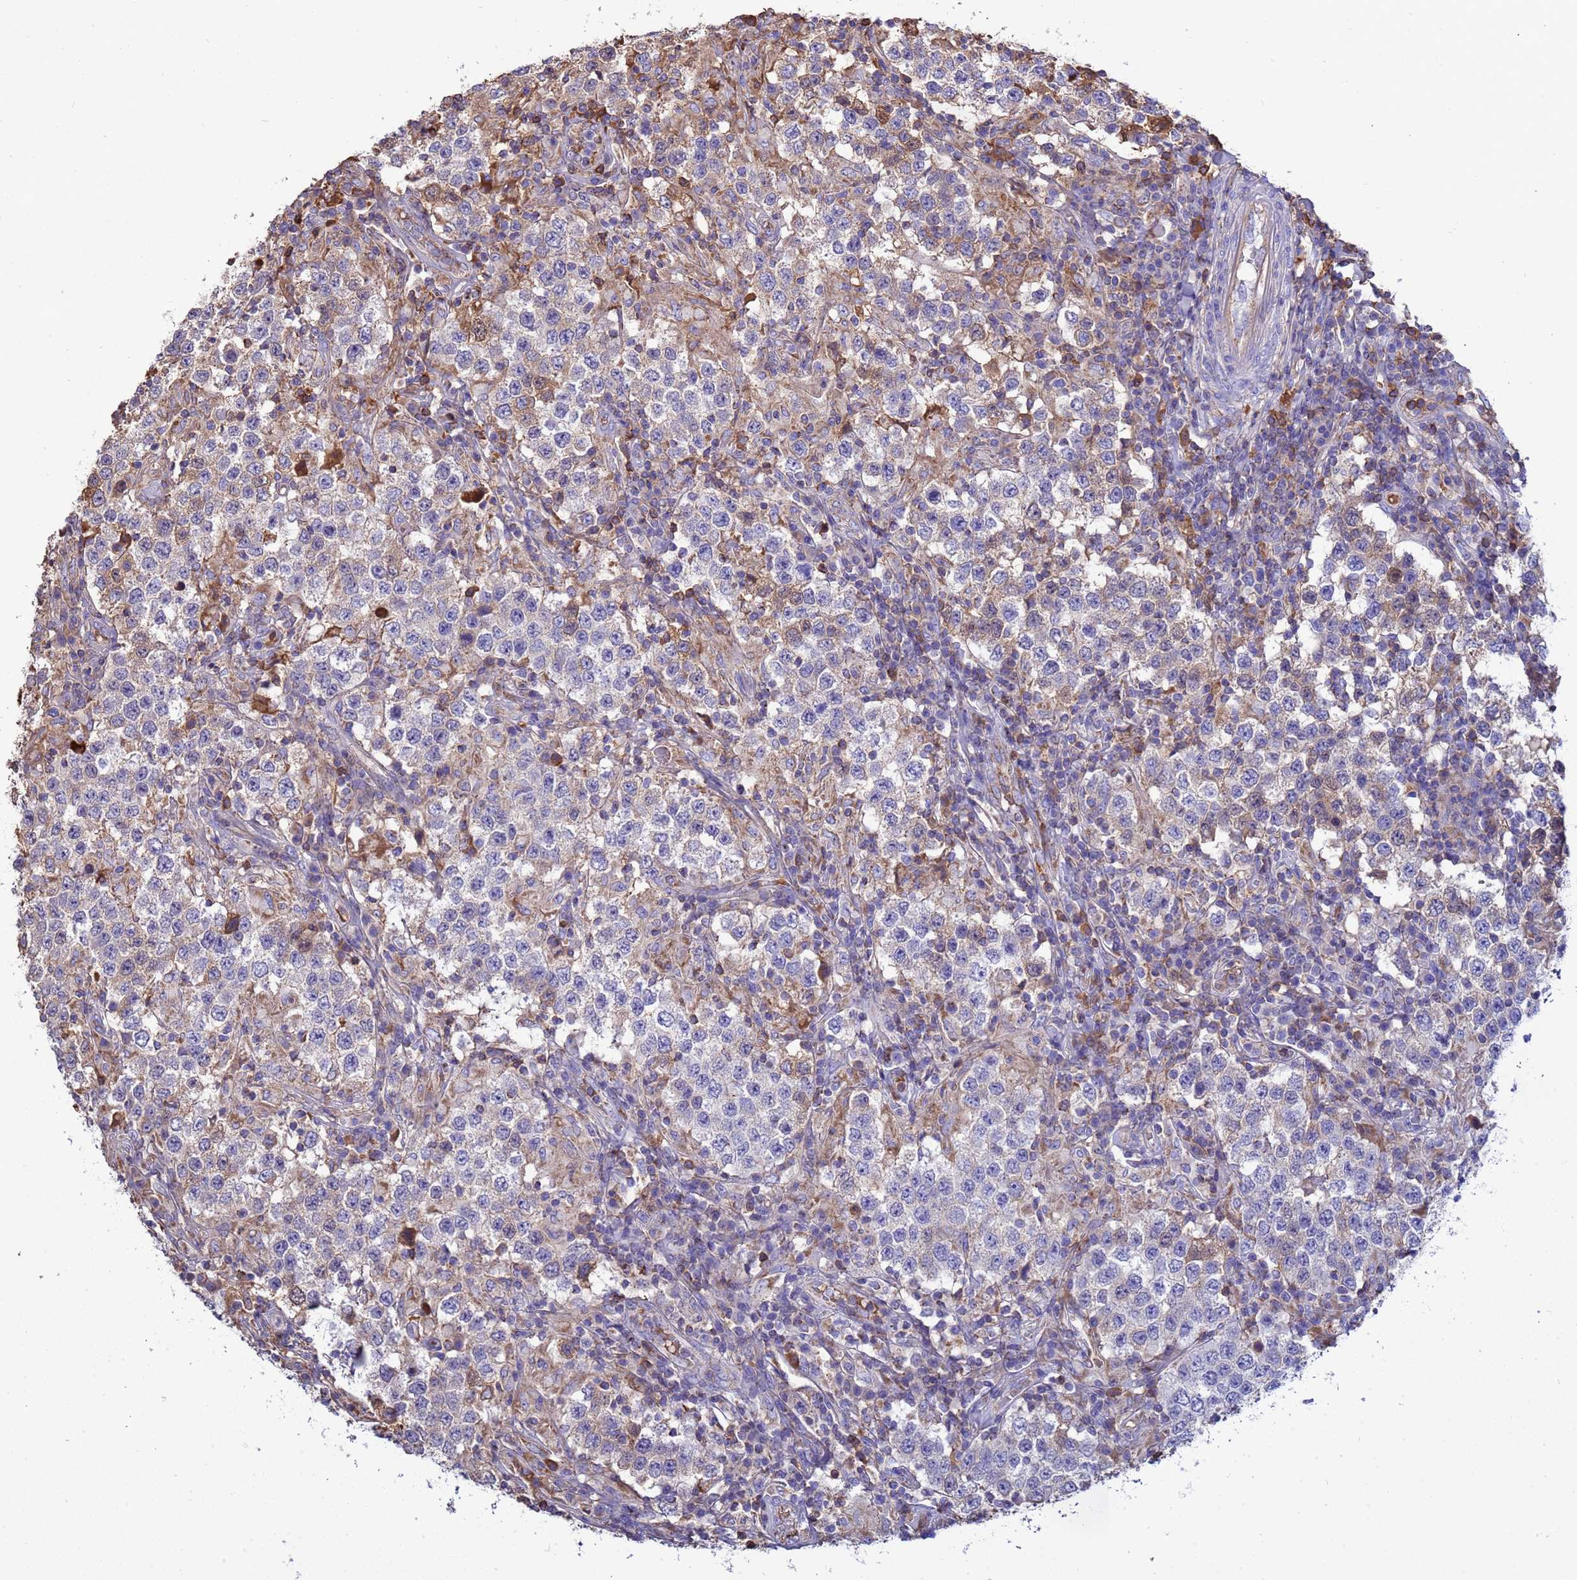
{"staining": {"intensity": "negative", "quantity": "none", "location": "none"}, "tissue": "testis cancer", "cell_type": "Tumor cells", "image_type": "cancer", "snomed": [{"axis": "morphology", "description": "Seminoma, NOS"}, {"axis": "morphology", "description": "Carcinoma, Embryonal, NOS"}, {"axis": "topography", "description": "Testis"}], "caption": "High power microscopy micrograph of an IHC histopathology image of testis embryonal carcinoma, revealing no significant staining in tumor cells.", "gene": "GLUD1", "patient": {"sex": "male", "age": 41}}